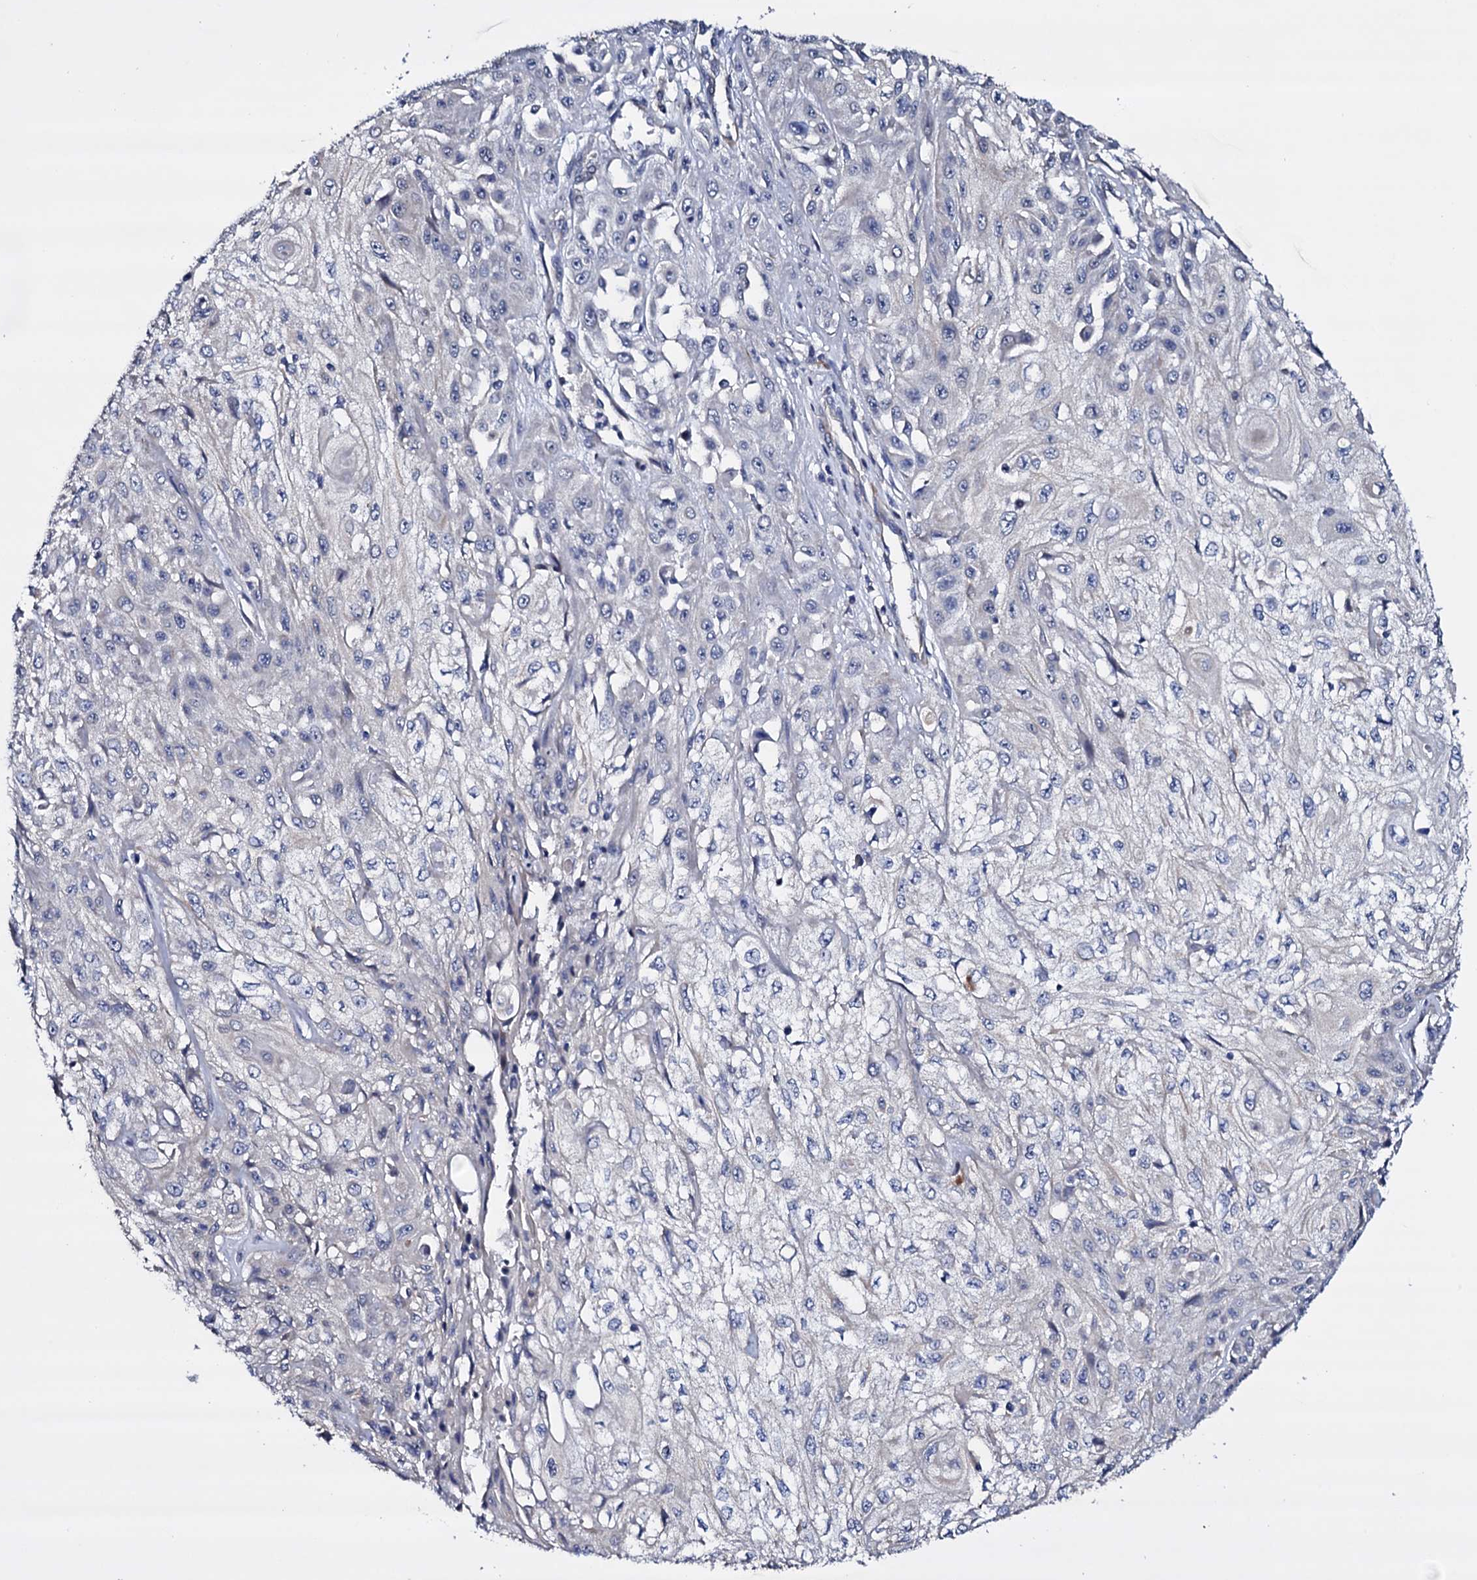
{"staining": {"intensity": "negative", "quantity": "none", "location": "none"}, "tissue": "skin cancer", "cell_type": "Tumor cells", "image_type": "cancer", "snomed": [{"axis": "morphology", "description": "Squamous cell carcinoma, NOS"}, {"axis": "morphology", "description": "Squamous cell carcinoma, metastatic, NOS"}, {"axis": "topography", "description": "Skin"}, {"axis": "topography", "description": "Lymph node"}], "caption": "Immunohistochemical staining of human skin cancer exhibits no significant staining in tumor cells.", "gene": "BCL2L14", "patient": {"sex": "male", "age": 75}}